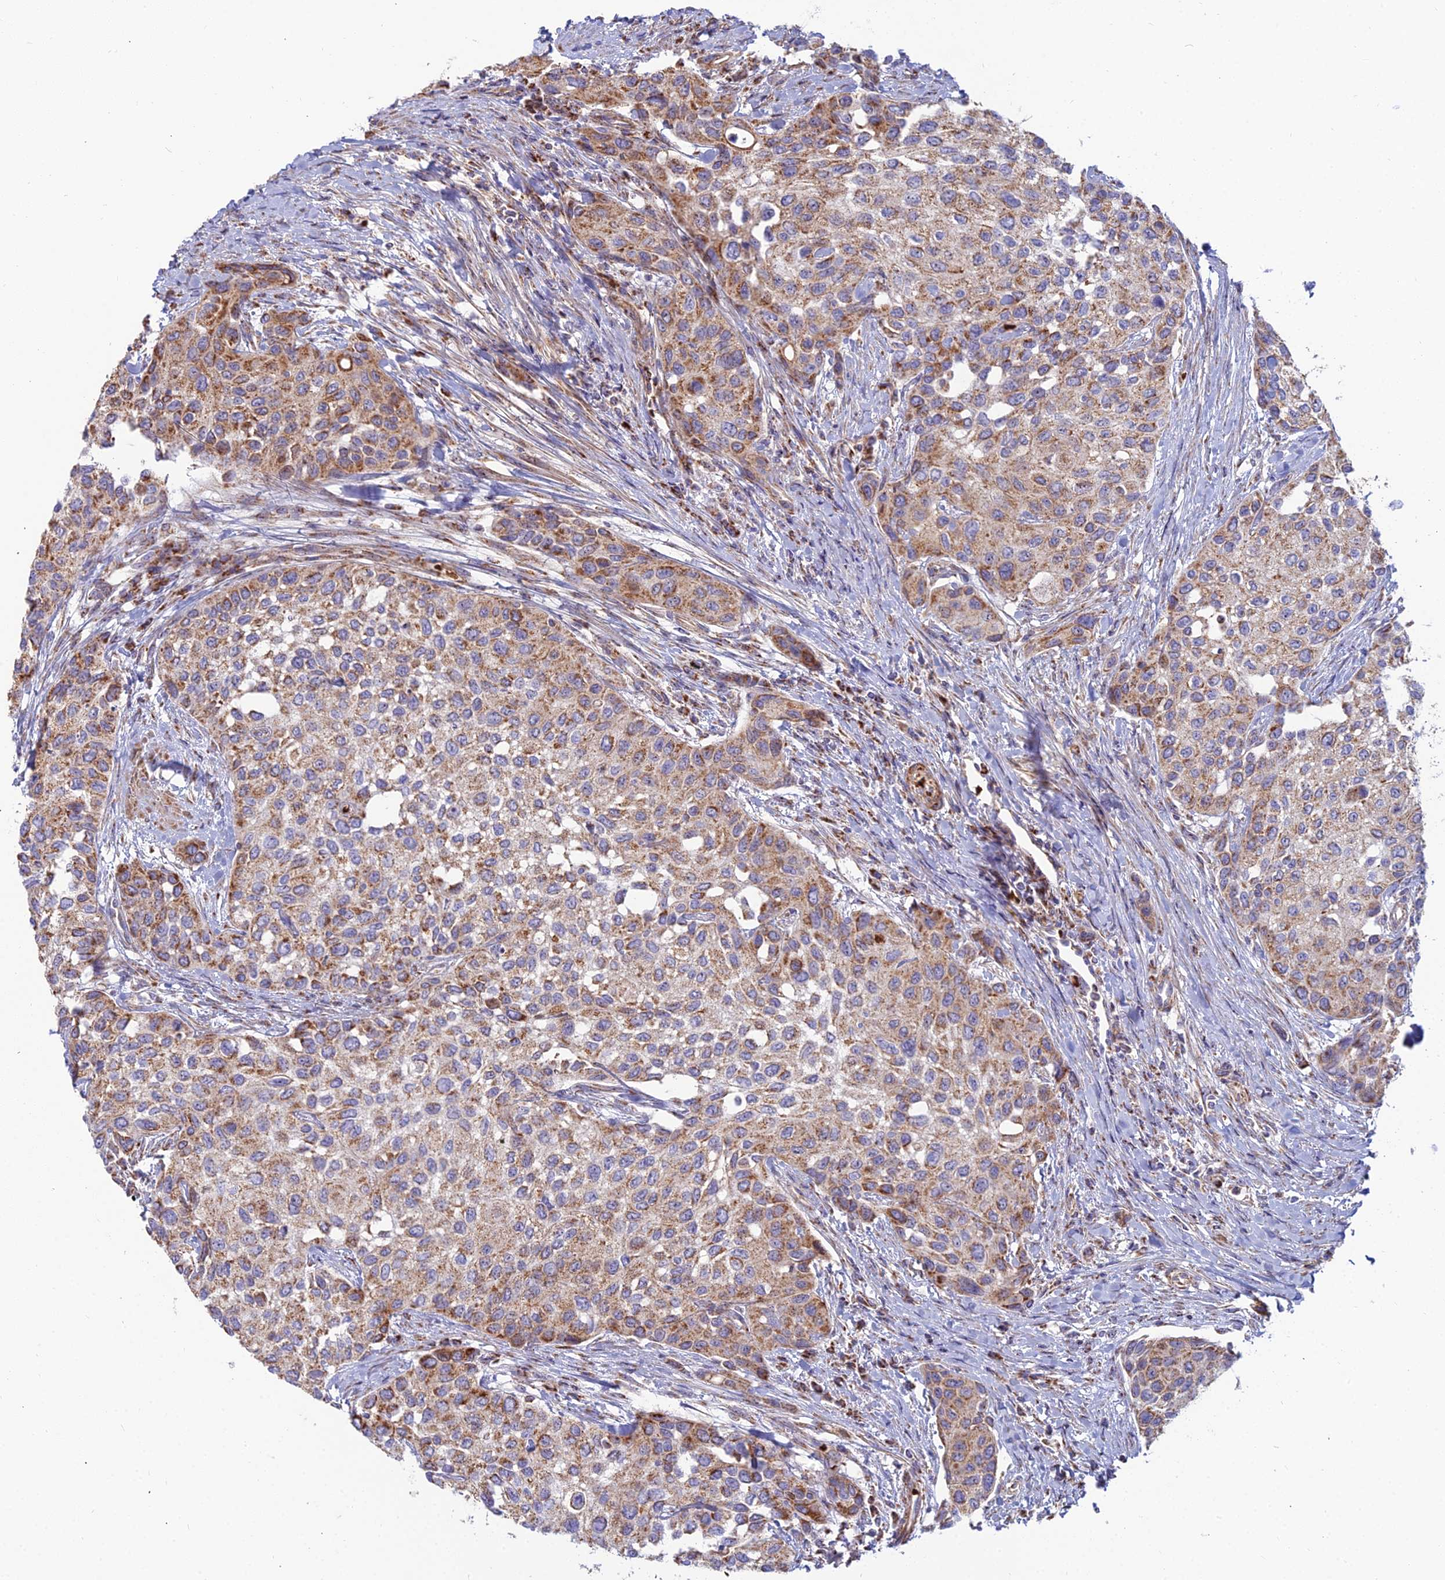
{"staining": {"intensity": "moderate", "quantity": ">75%", "location": "cytoplasmic/membranous"}, "tissue": "urothelial cancer", "cell_type": "Tumor cells", "image_type": "cancer", "snomed": [{"axis": "morphology", "description": "Normal tissue, NOS"}, {"axis": "morphology", "description": "Urothelial carcinoma, High grade"}, {"axis": "topography", "description": "Vascular tissue"}, {"axis": "topography", "description": "Urinary bladder"}], "caption": "Immunohistochemistry (IHC) image of neoplastic tissue: urothelial cancer stained using immunohistochemistry (IHC) displays medium levels of moderate protein expression localized specifically in the cytoplasmic/membranous of tumor cells, appearing as a cytoplasmic/membranous brown color.", "gene": "SLC35F4", "patient": {"sex": "female", "age": 56}}